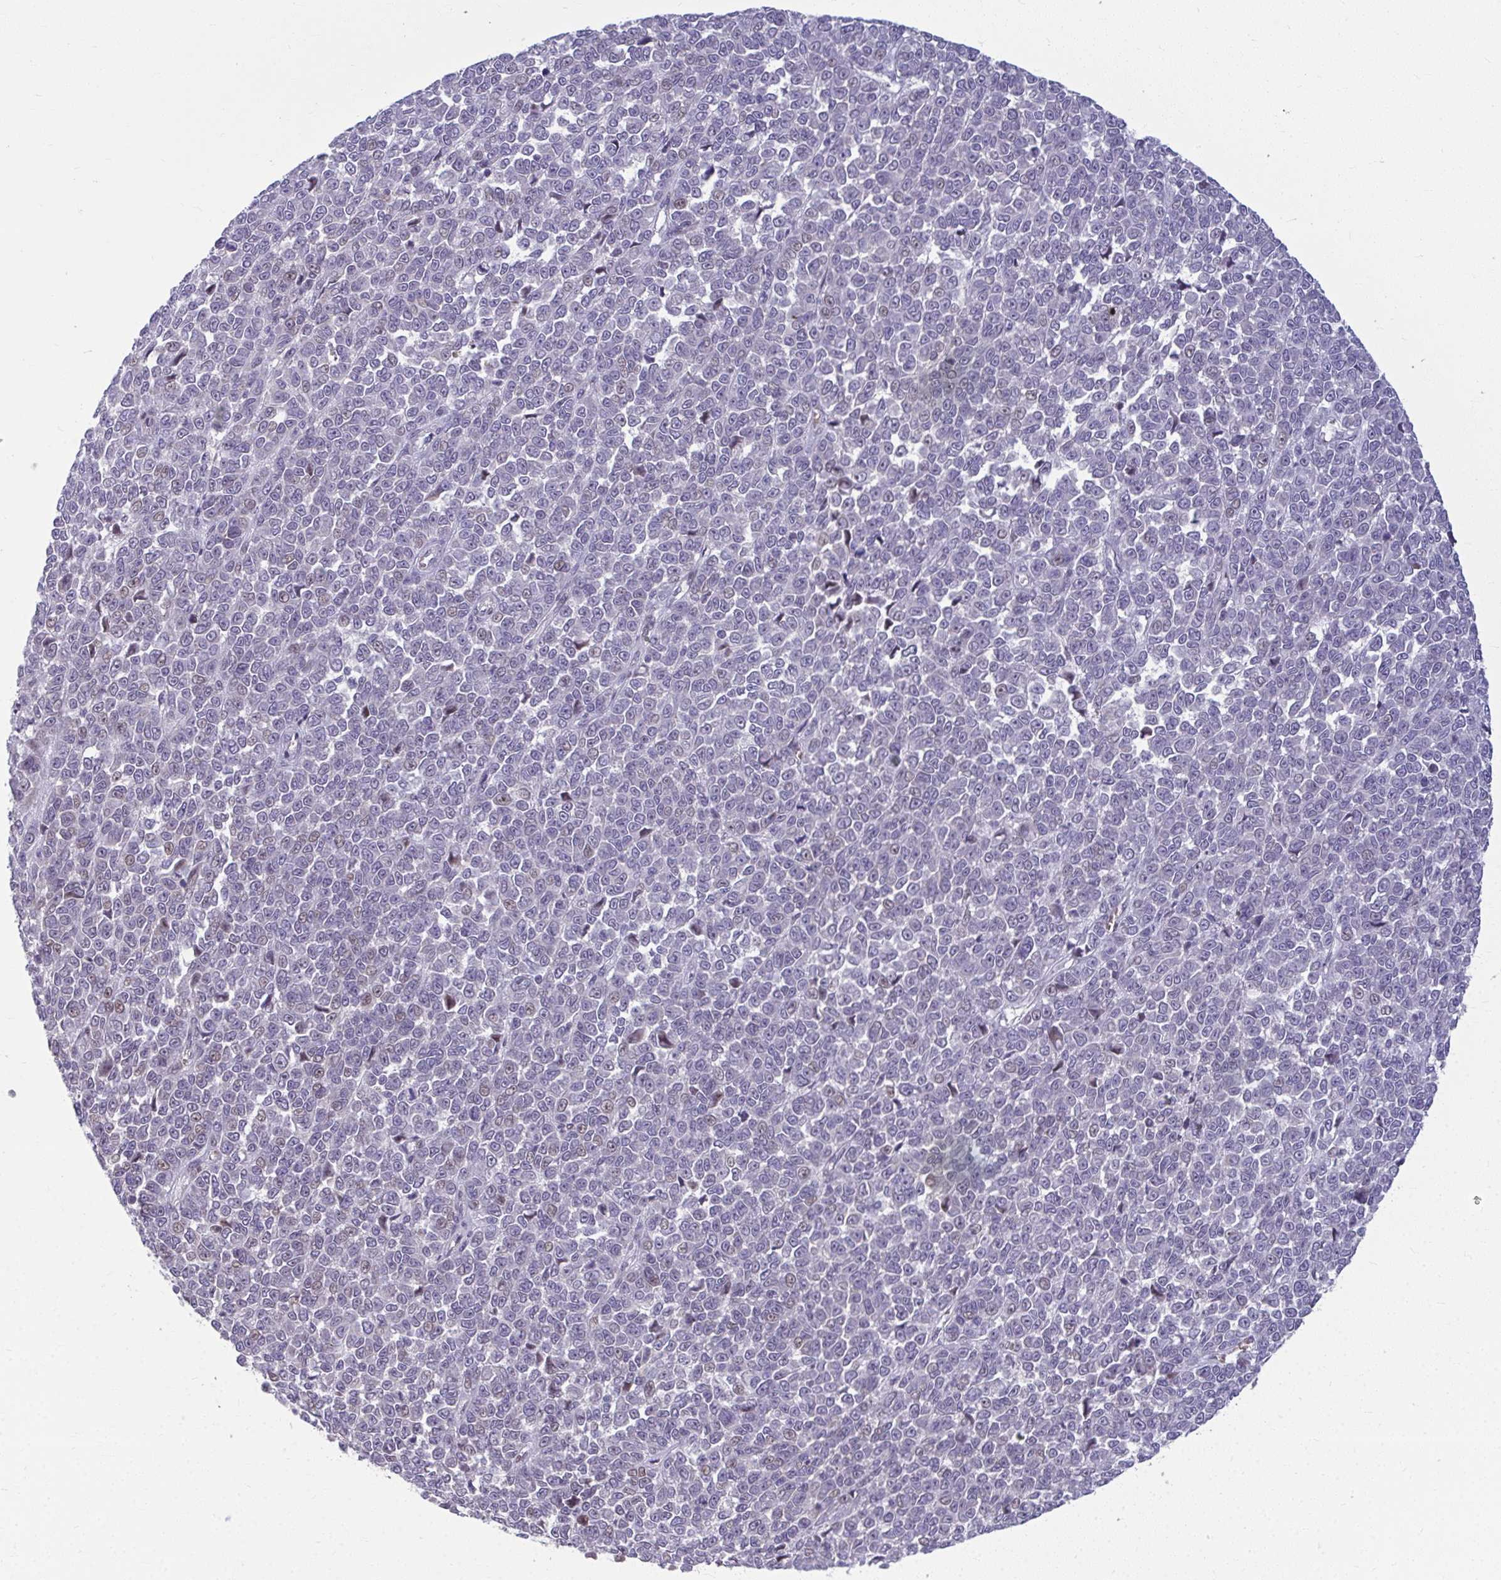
{"staining": {"intensity": "negative", "quantity": "none", "location": "none"}, "tissue": "melanoma", "cell_type": "Tumor cells", "image_type": "cancer", "snomed": [{"axis": "morphology", "description": "Malignant melanoma, NOS"}, {"axis": "topography", "description": "Skin"}], "caption": "Immunohistochemistry of human malignant melanoma shows no positivity in tumor cells.", "gene": "ODF1", "patient": {"sex": "female", "age": 95}}